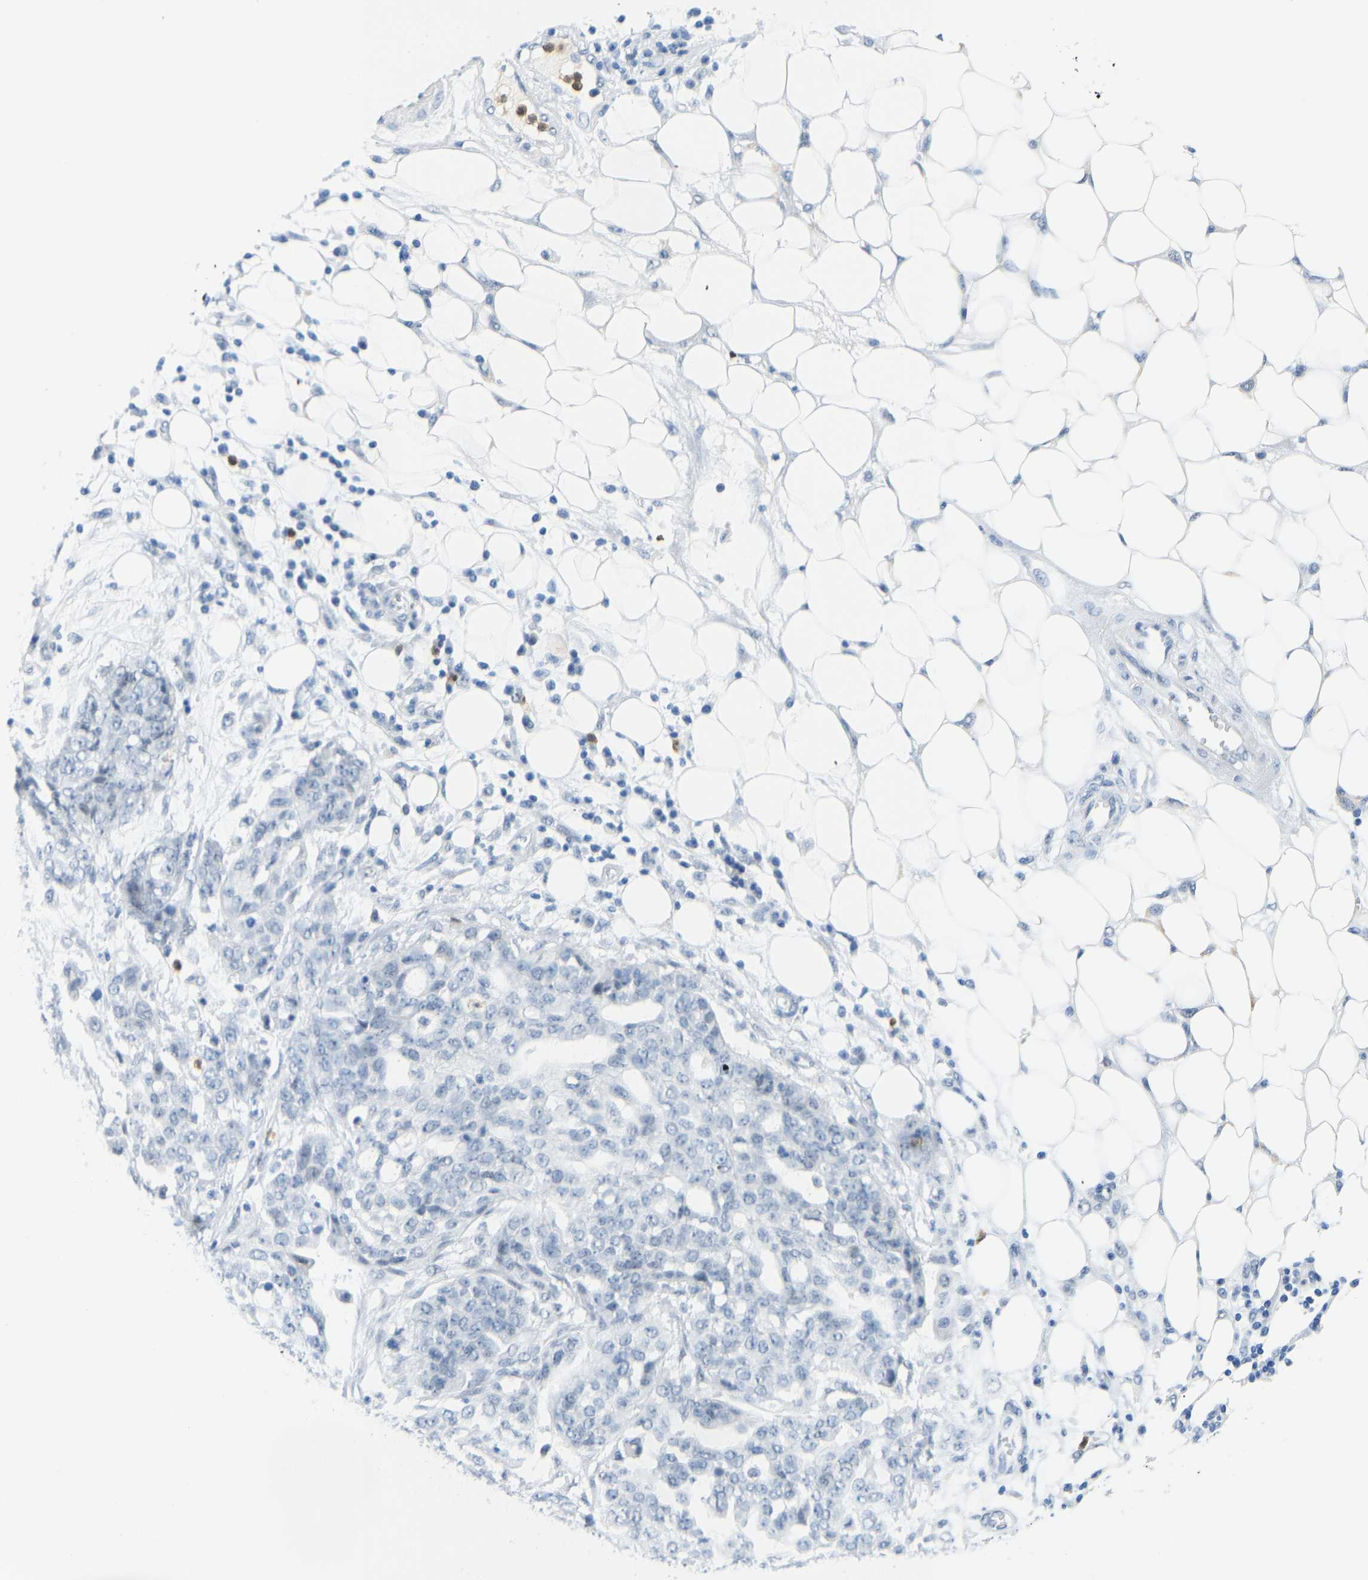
{"staining": {"intensity": "negative", "quantity": "none", "location": "none"}, "tissue": "ovarian cancer", "cell_type": "Tumor cells", "image_type": "cancer", "snomed": [{"axis": "morphology", "description": "Cystadenocarcinoma, serous, NOS"}, {"axis": "topography", "description": "Soft tissue"}, {"axis": "topography", "description": "Ovary"}], "caption": "High power microscopy histopathology image of an IHC micrograph of ovarian cancer, revealing no significant positivity in tumor cells.", "gene": "TXNDC2", "patient": {"sex": "female", "age": 57}}